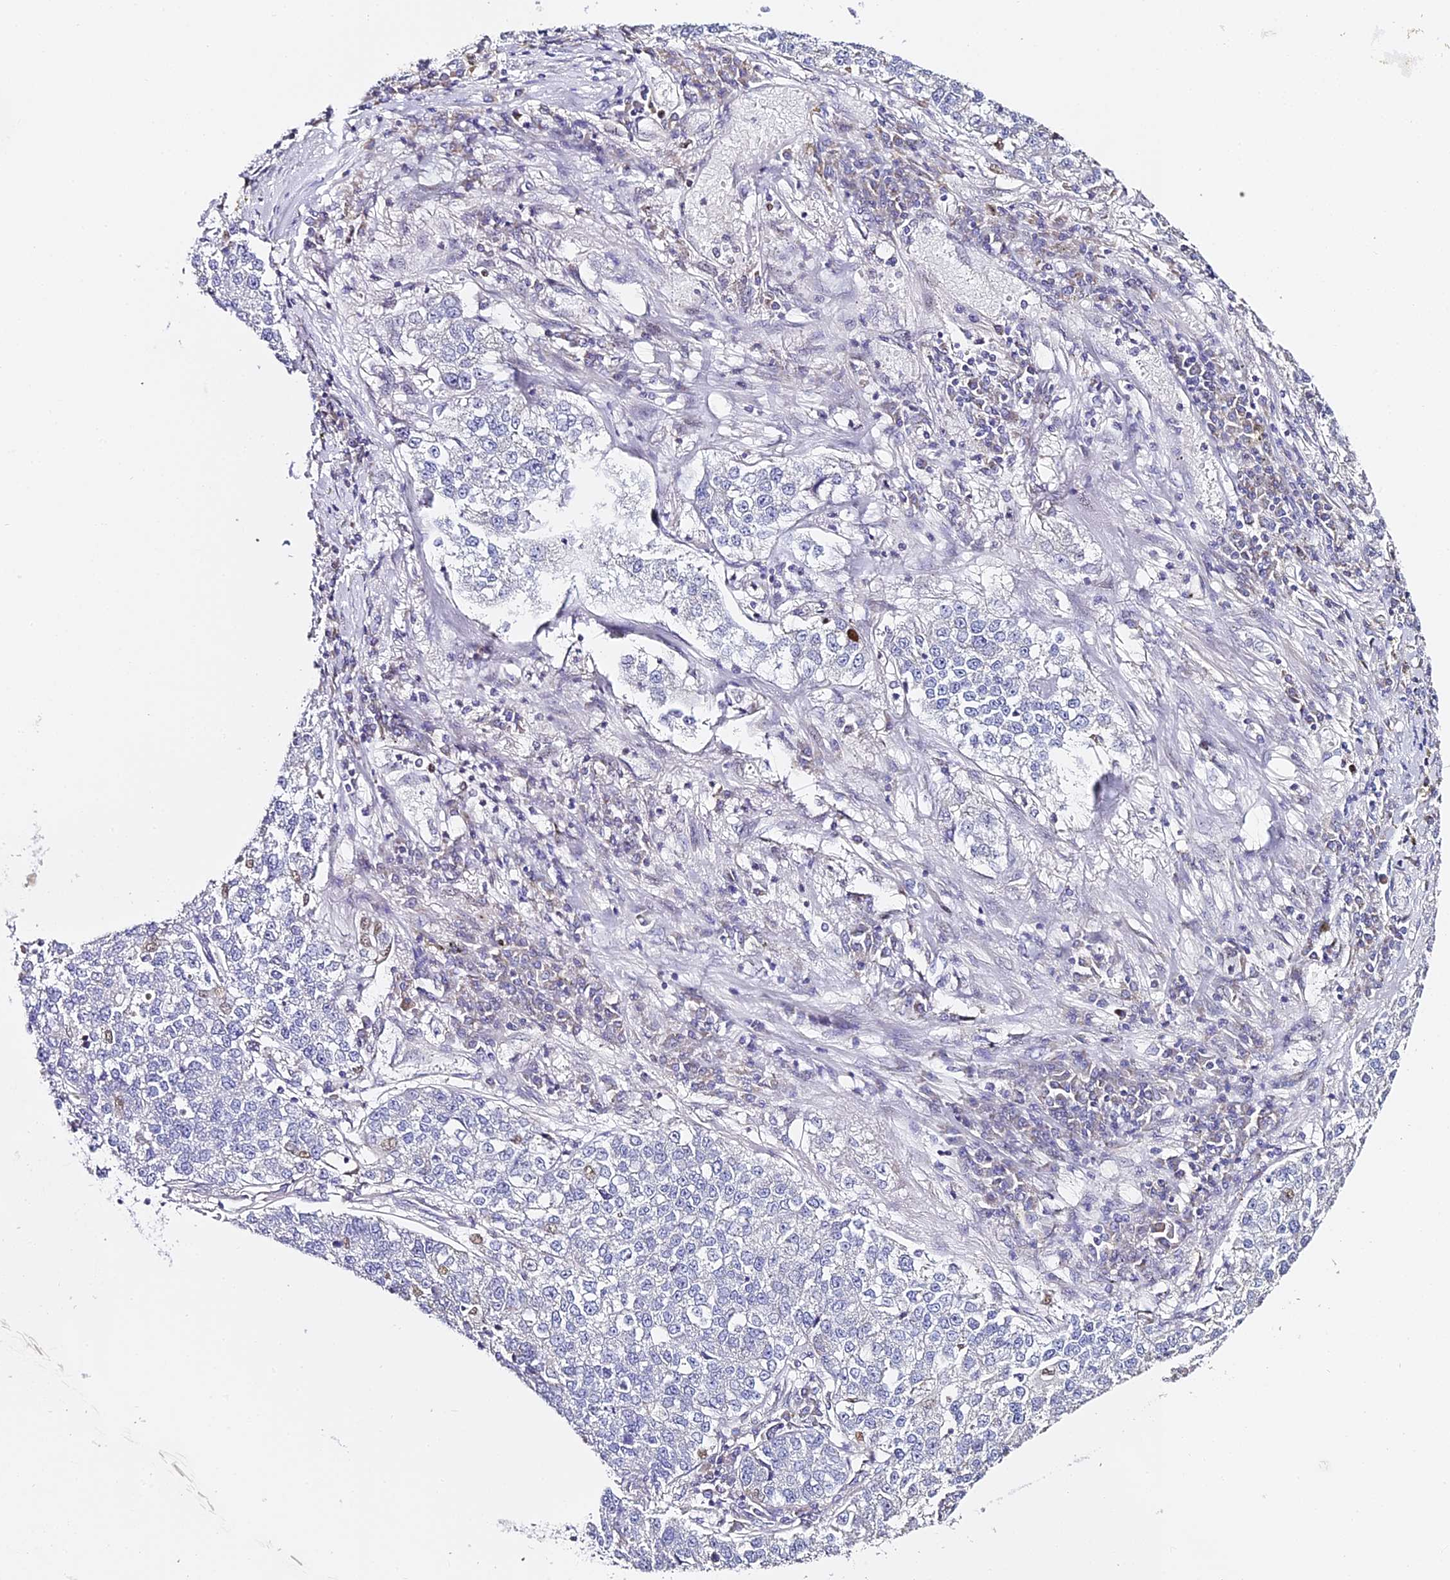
{"staining": {"intensity": "negative", "quantity": "none", "location": "none"}, "tissue": "lung cancer", "cell_type": "Tumor cells", "image_type": "cancer", "snomed": [{"axis": "morphology", "description": "Adenocarcinoma, NOS"}, {"axis": "topography", "description": "Lung"}], "caption": "This is an immunohistochemistry (IHC) photomicrograph of human lung cancer. There is no expression in tumor cells.", "gene": "SERP1", "patient": {"sex": "male", "age": 49}}